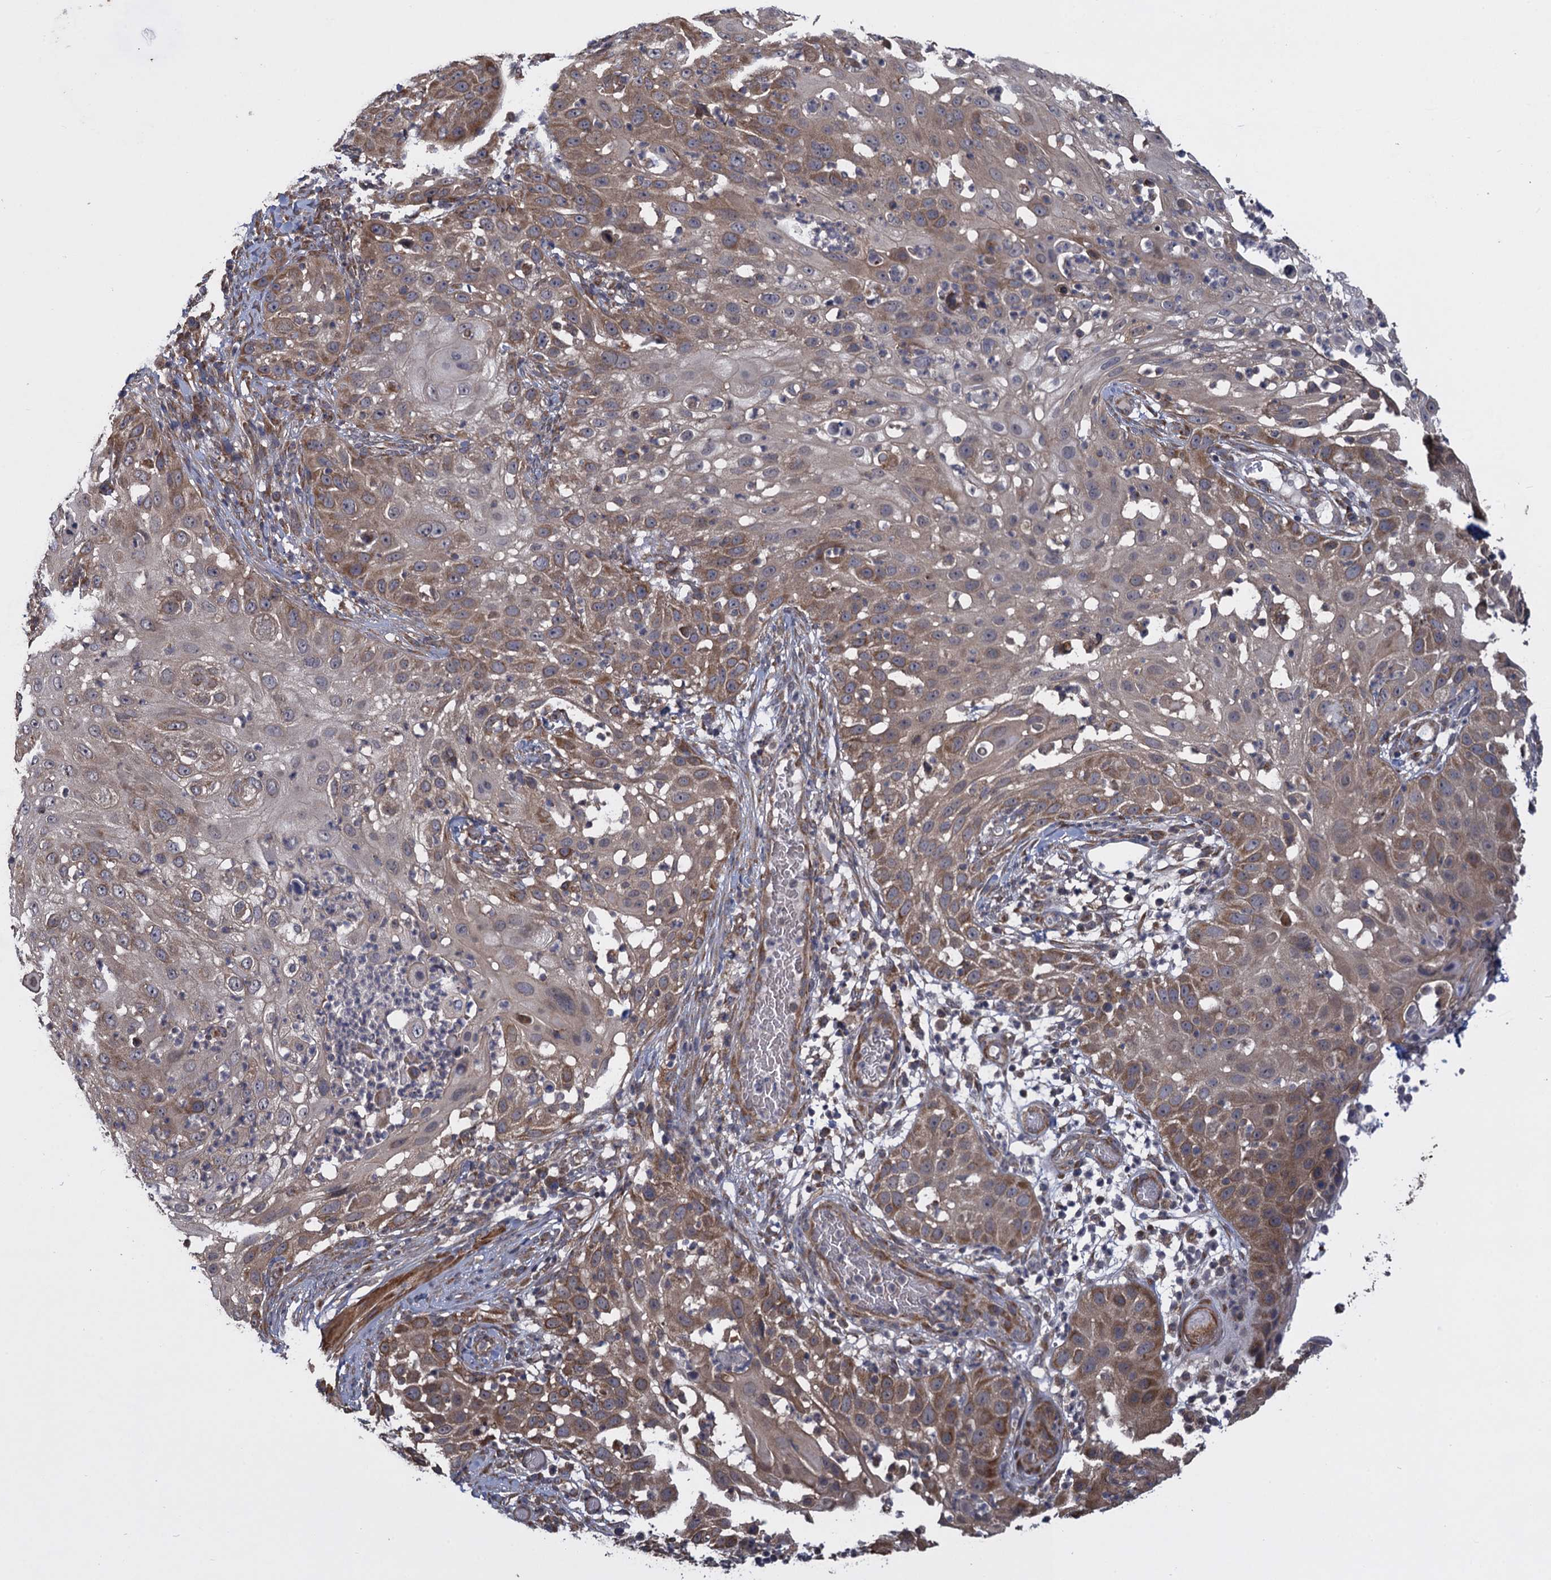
{"staining": {"intensity": "moderate", "quantity": "25%-75%", "location": "cytoplasmic/membranous"}, "tissue": "skin cancer", "cell_type": "Tumor cells", "image_type": "cancer", "snomed": [{"axis": "morphology", "description": "Squamous cell carcinoma, NOS"}, {"axis": "topography", "description": "Skin"}], "caption": "Skin cancer (squamous cell carcinoma) stained with immunohistochemistry displays moderate cytoplasmic/membranous positivity in approximately 25%-75% of tumor cells.", "gene": "HAUS1", "patient": {"sex": "female", "age": 44}}